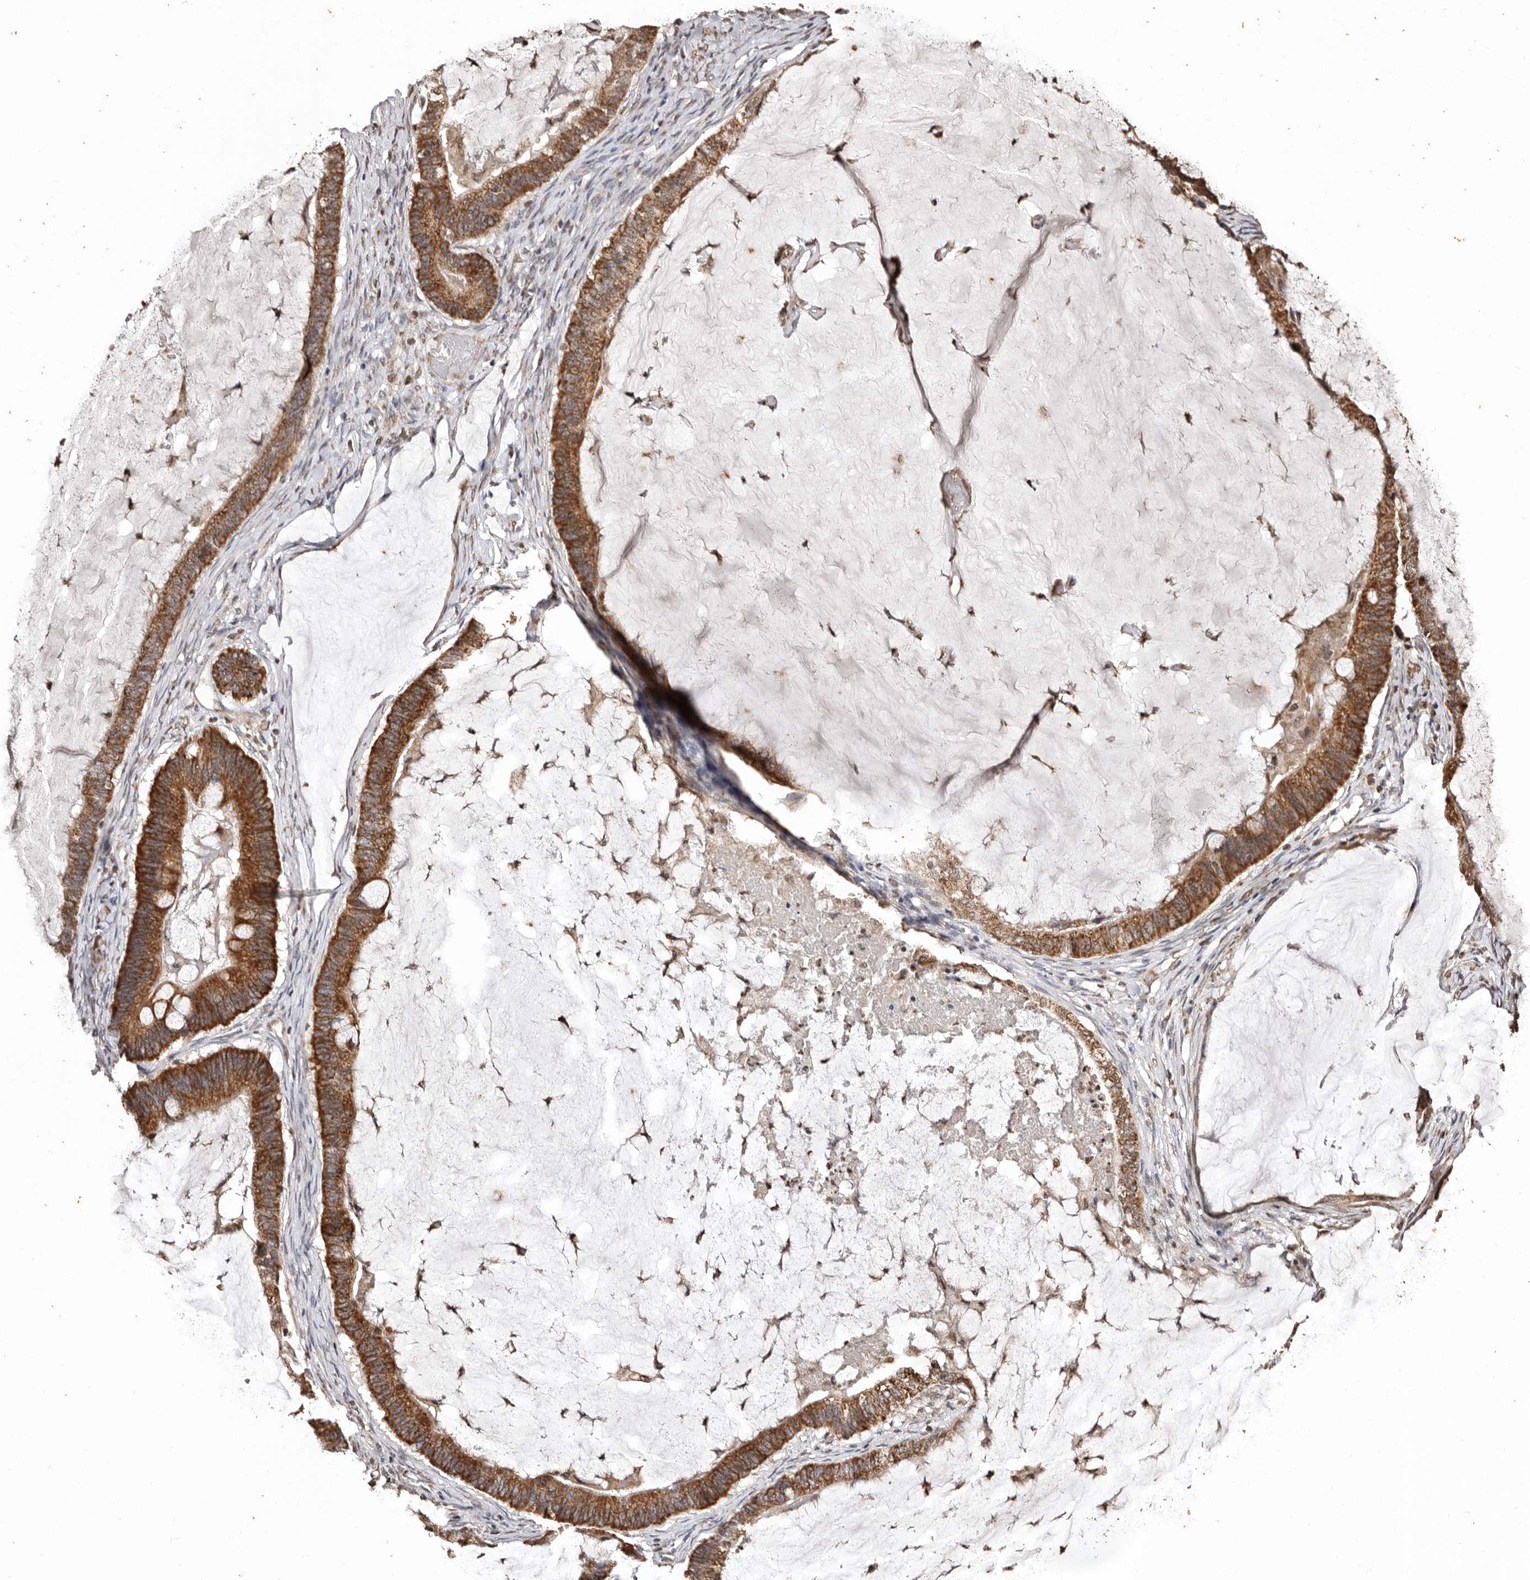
{"staining": {"intensity": "moderate", "quantity": ">75%", "location": "cytoplasmic/membranous"}, "tissue": "ovarian cancer", "cell_type": "Tumor cells", "image_type": "cancer", "snomed": [{"axis": "morphology", "description": "Cystadenocarcinoma, mucinous, NOS"}, {"axis": "topography", "description": "Ovary"}], "caption": "This micrograph exhibits immunohistochemistry (IHC) staining of mucinous cystadenocarcinoma (ovarian), with medium moderate cytoplasmic/membranous positivity in approximately >75% of tumor cells.", "gene": "CCDC190", "patient": {"sex": "female", "age": 61}}